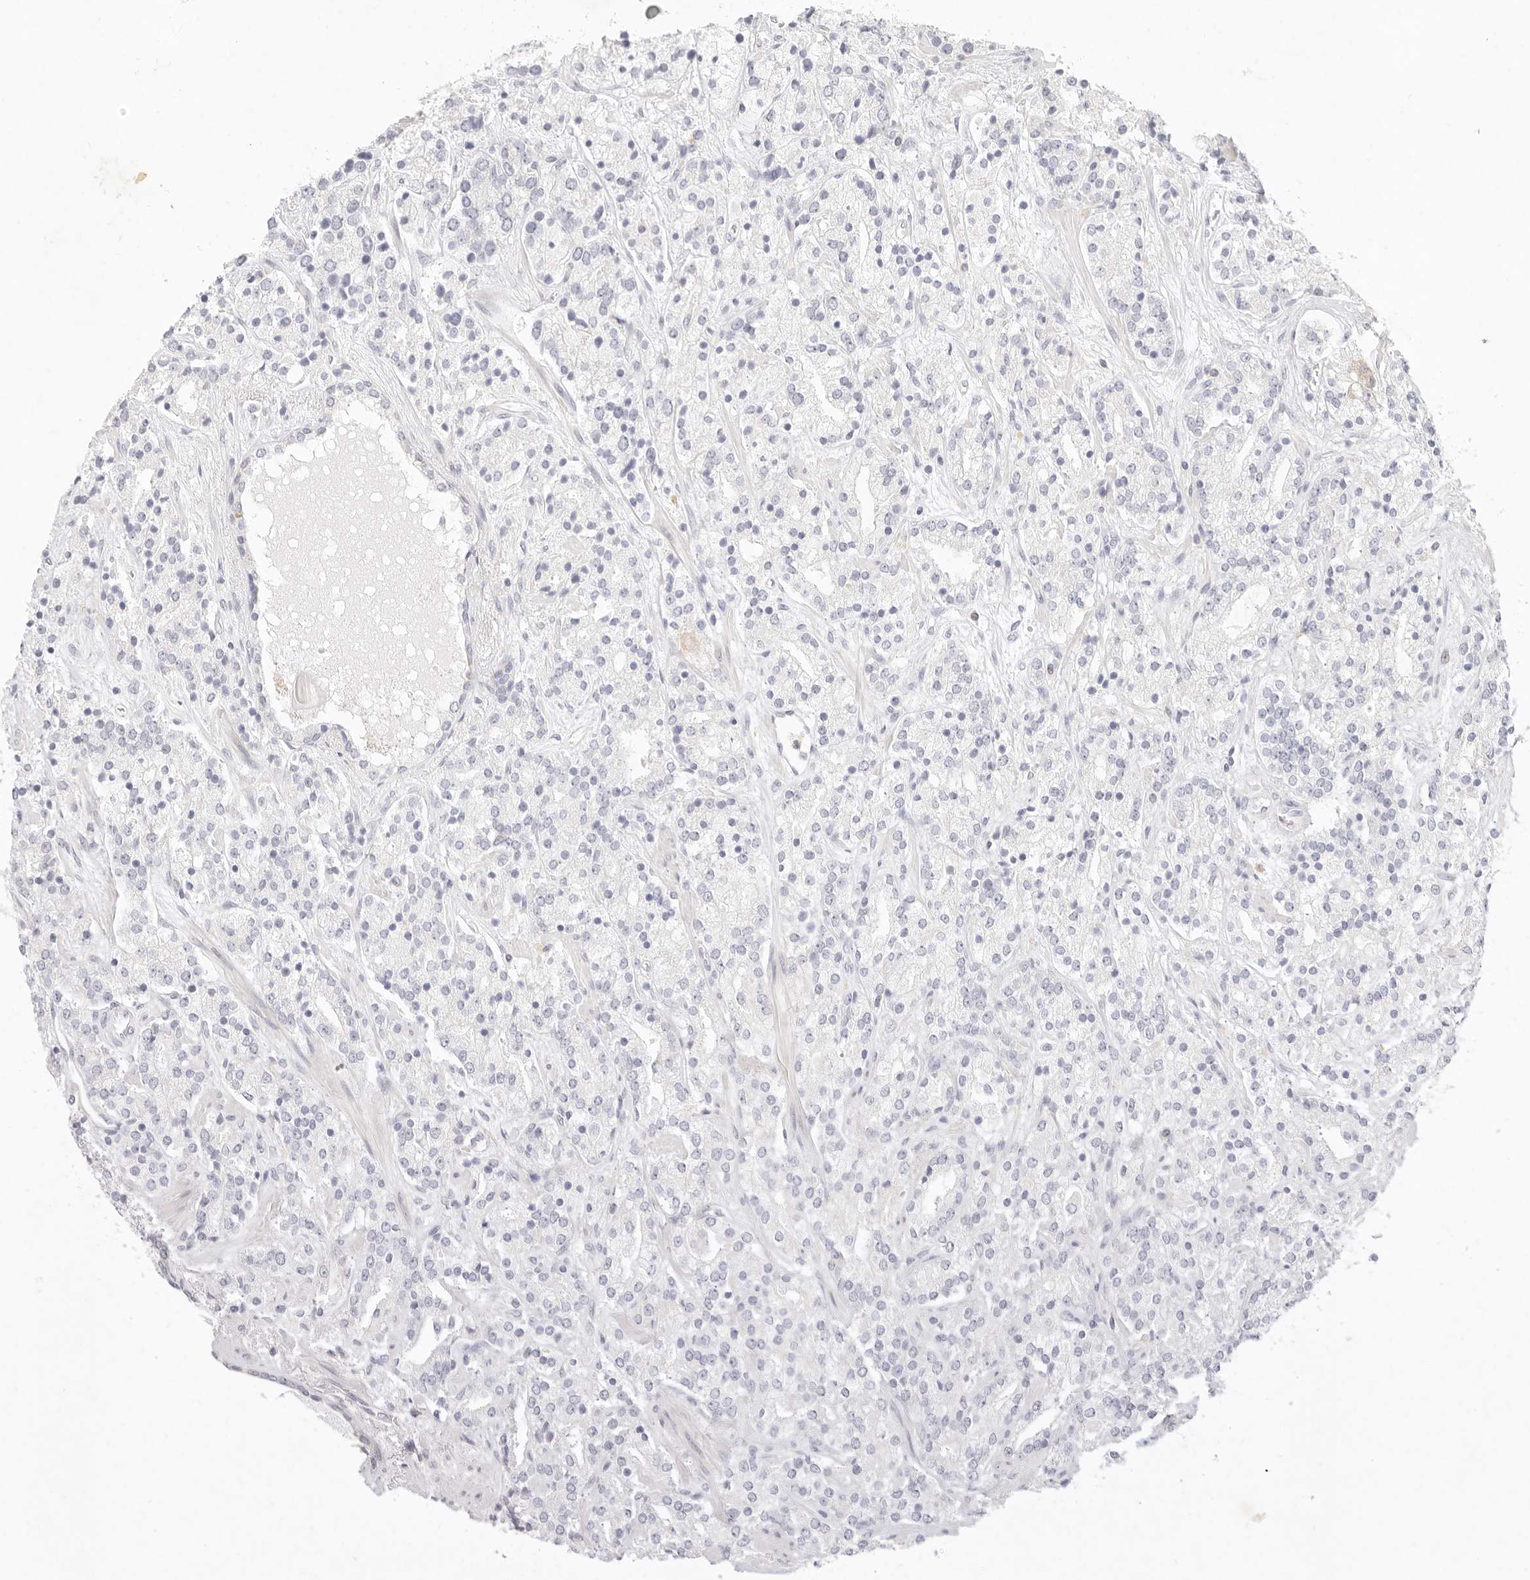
{"staining": {"intensity": "negative", "quantity": "none", "location": "none"}, "tissue": "prostate cancer", "cell_type": "Tumor cells", "image_type": "cancer", "snomed": [{"axis": "morphology", "description": "Adenocarcinoma, High grade"}, {"axis": "topography", "description": "Prostate"}], "caption": "There is no significant expression in tumor cells of prostate cancer.", "gene": "GPR84", "patient": {"sex": "male", "age": 71}}